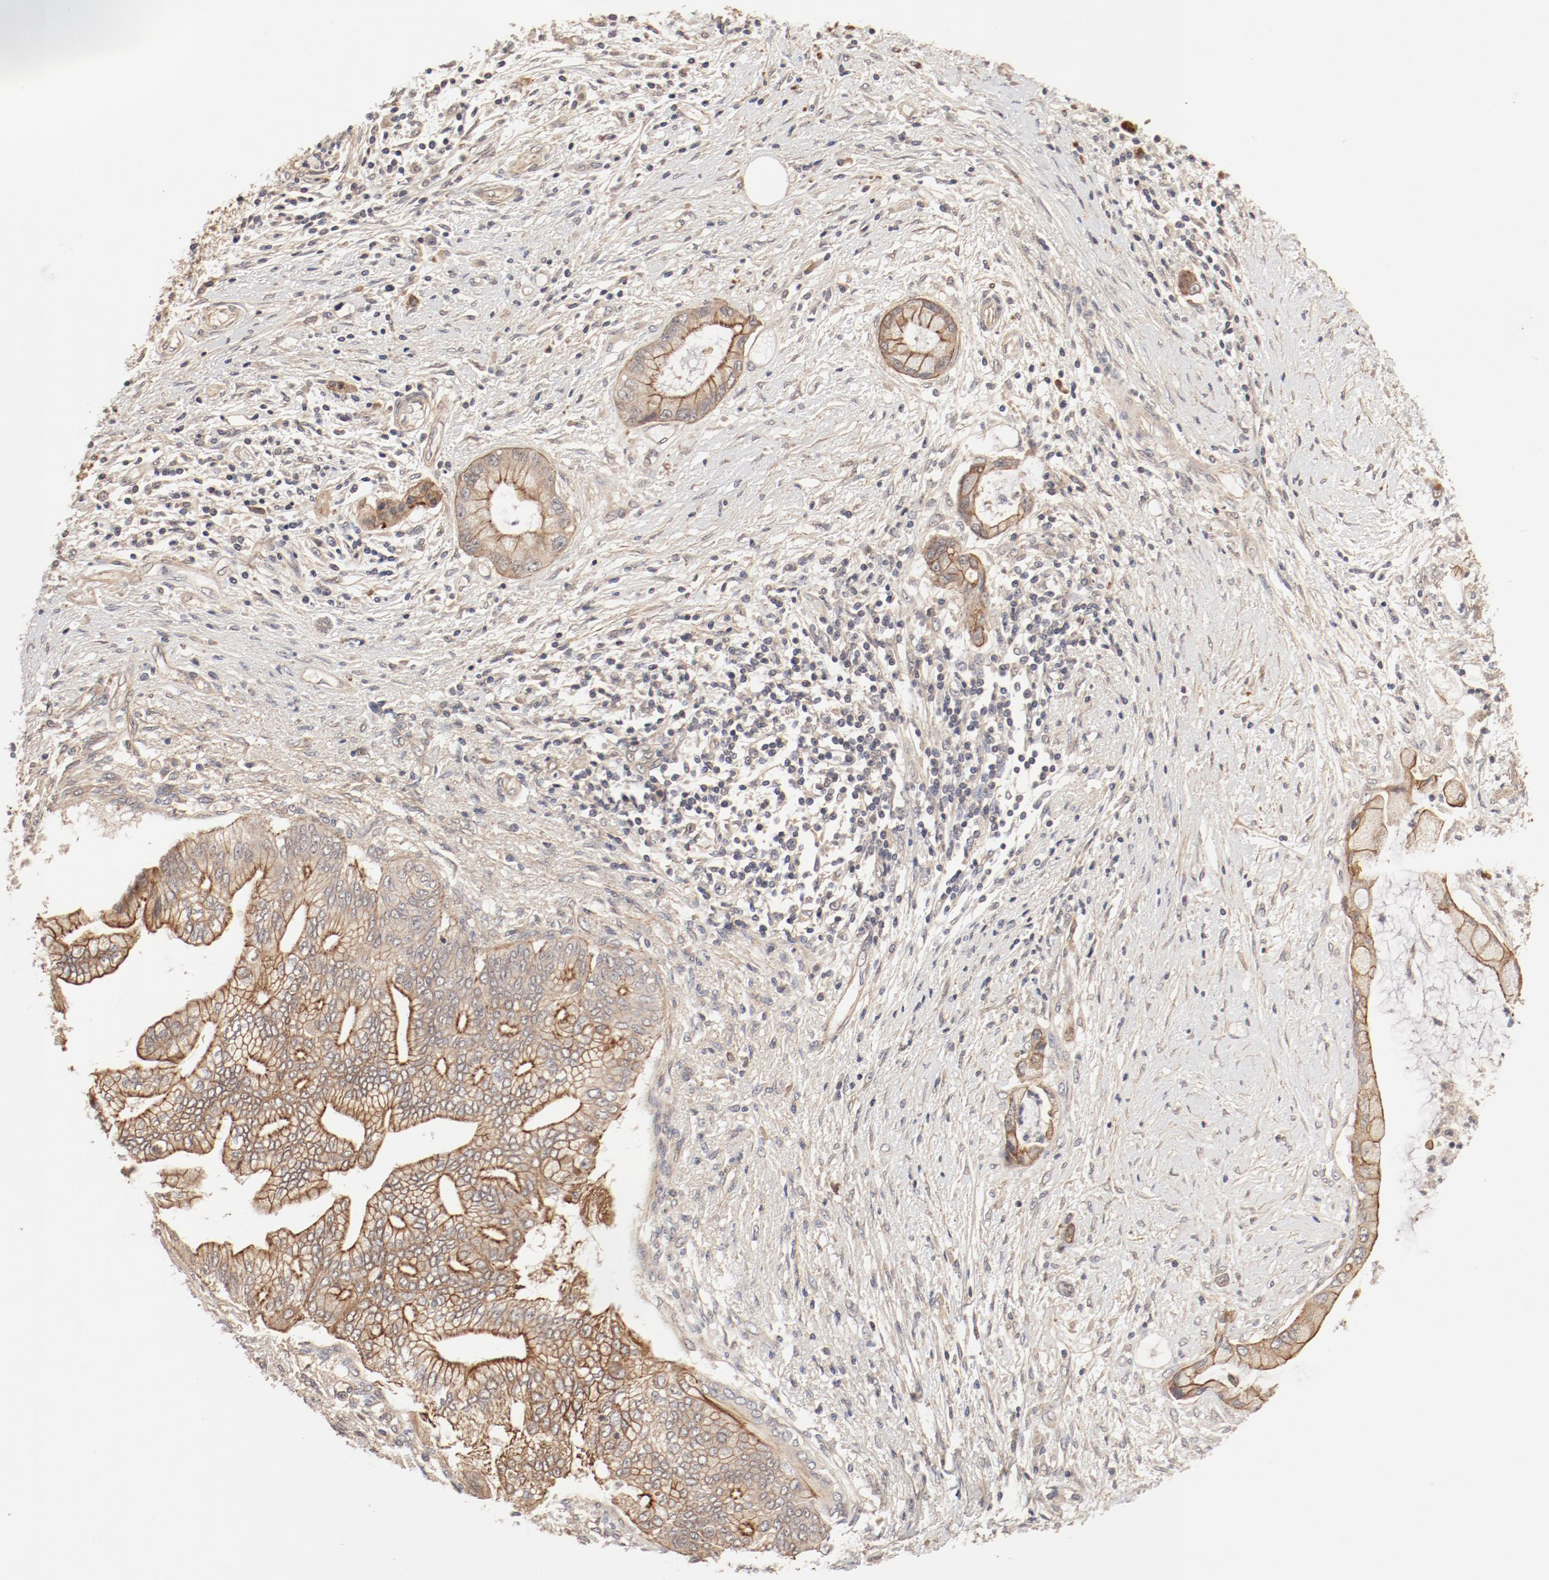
{"staining": {"intensity": "moderate", "quantity": ">75%", "location": "cytoplasmic/membranous"}, "tissue": "pancreatic cancer", "cell_type": "Tumor cells", "image_type": "cancer", "snomed": [{"axis": "morphology", "description": "Adenocarcinoma, NOS"}, {"axis": "topography", "description": "Pancreas"}], "caption": "Brown immunohistochemical staining in human pancreatic cancer (adenocarcinoma) demonstrates moderate cytoplasmic/membranous expression in about >75% of tumor cells.", "gene": "IL3RA", "patient": {"sex": "female", "age": 59}}